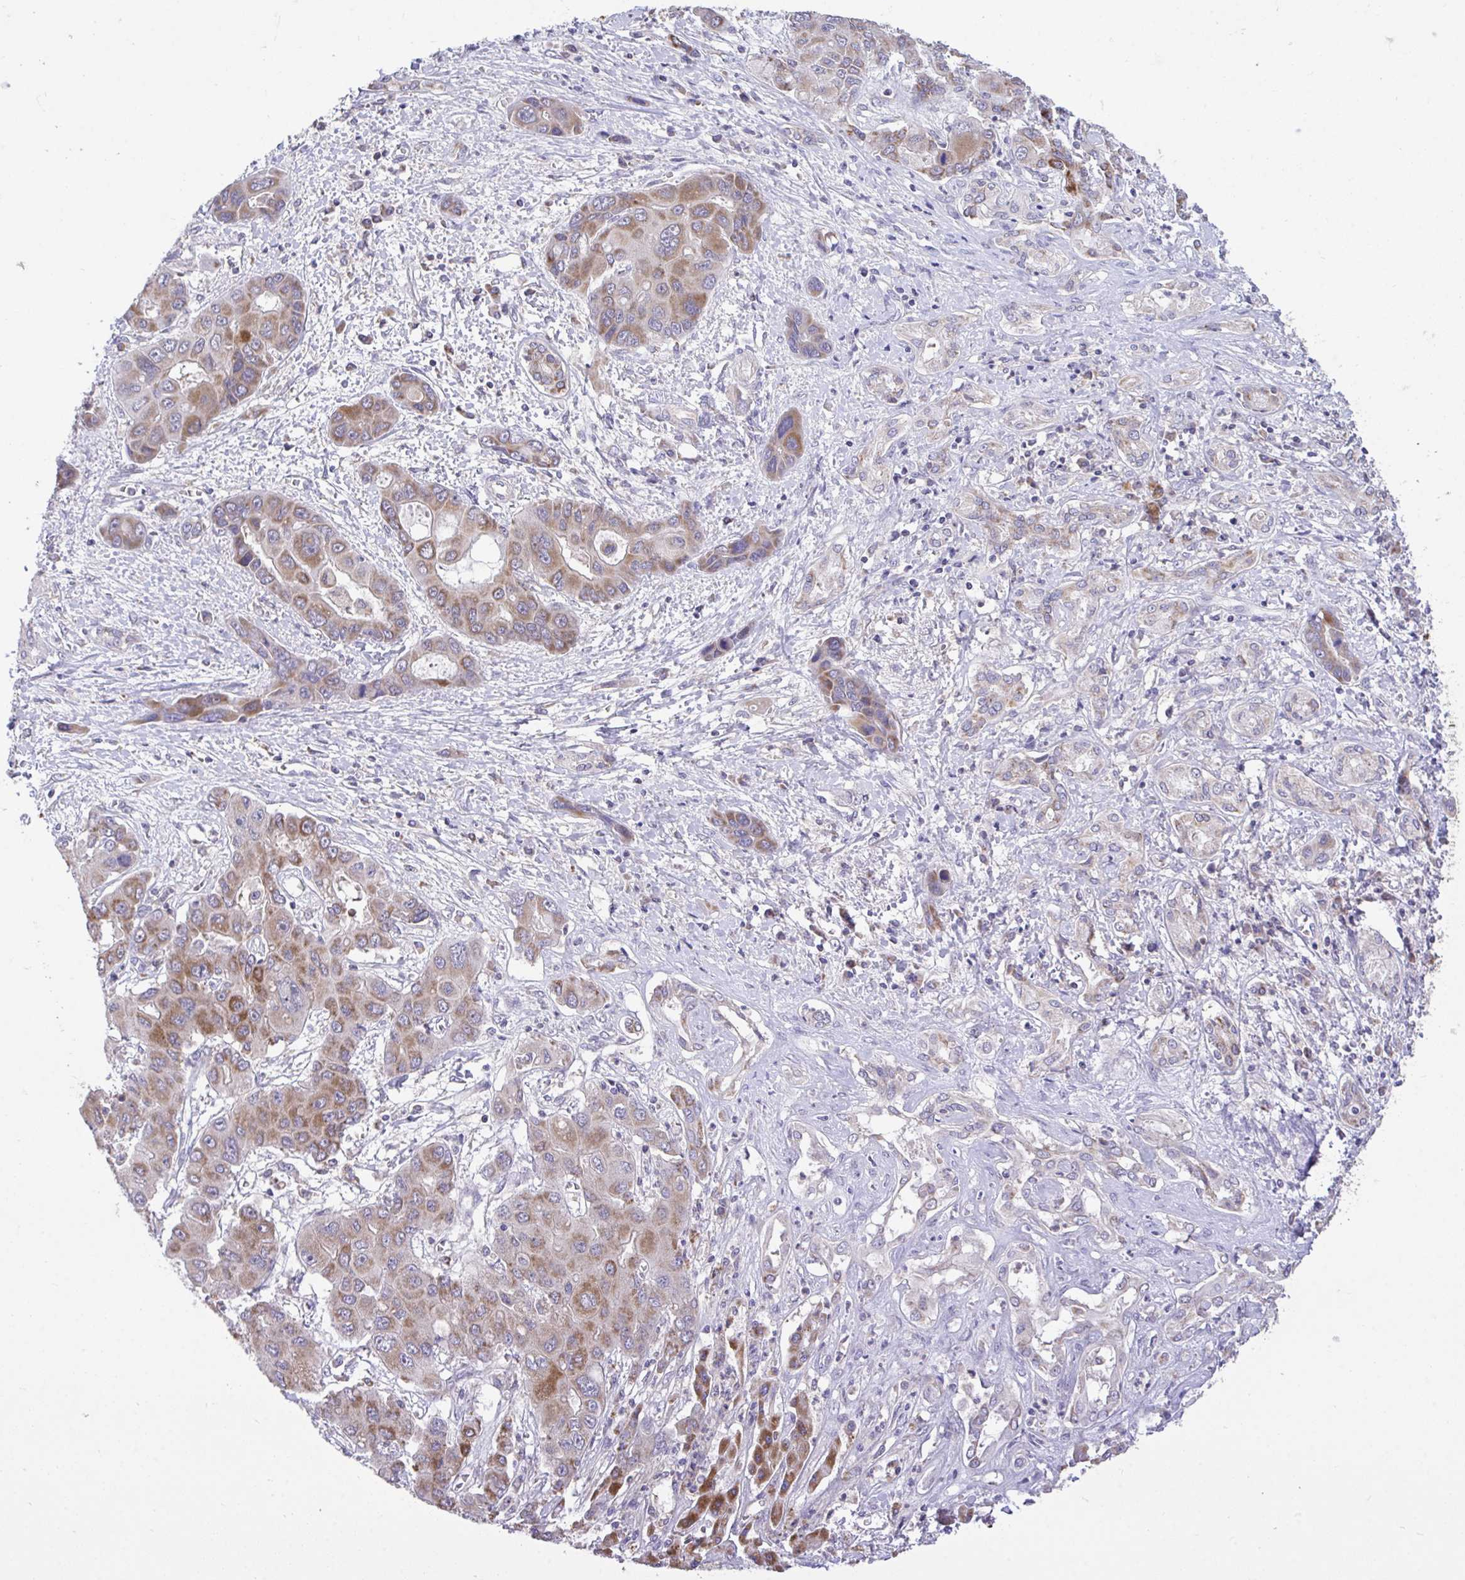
{"staining": {"intensity": "moderate", "quantity": ">75%", "location": "cytoplasmic/membranous"}, "tissue": "liver cancer", "cell_type": "Tumor cells", "image_type": "cancer", "snomed": [{"axis": "morphology", "description": "Cholangiocarcinoma"}, {"axis": "topography", "description": "Liver"}], "caption": "Human liver cancer stained with a brown dye shows moderate cytoplasmic/membranous positive positivity in about >75% of tumor cells.", "gene": "MPC2", "patient": {"sex": "male", "age": 67}}